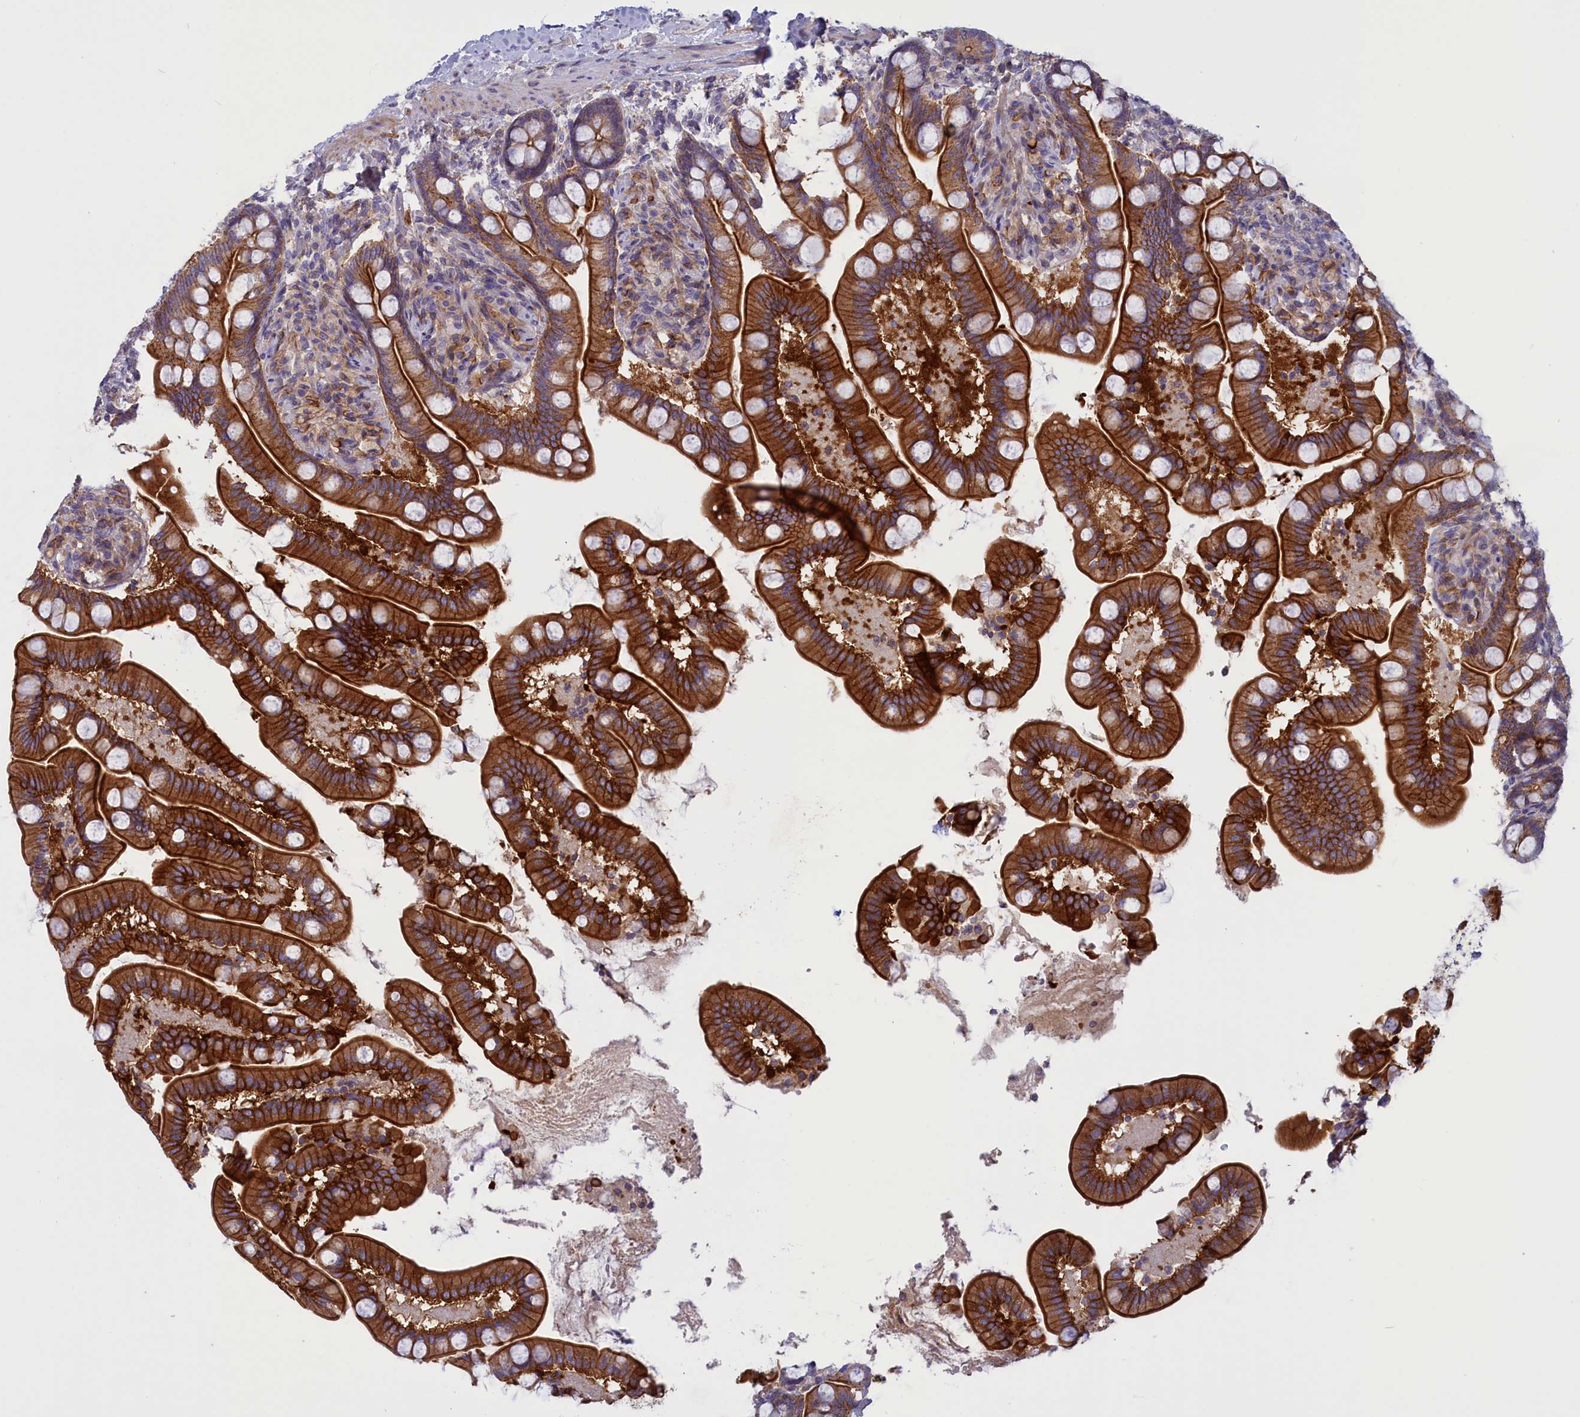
{"staining": {"intensity": "strong", "quantity": ">75%", "location": "cytoplasmic/membranous"}, "tissue": "small intestine", "cell_type": "Glandular cells", "image_type": "normal", "snomed": [{"axis": "morphology", "description": "Normal tissue, NOS"}, {"axis": "topography", "description": "Small intestine"}], "caption": "IHC micrograph of normal small intestine: small intestine stained using immunohistochemistry (IHC) exhibits high levels of strong protein expression localized specifically in the cytoplasmic/membranous of glandular cells, appearing as a cytoplasmic/membranous brown color.", "gene": "CORO2A", "patient": {"sex": "female", "age": 64}}